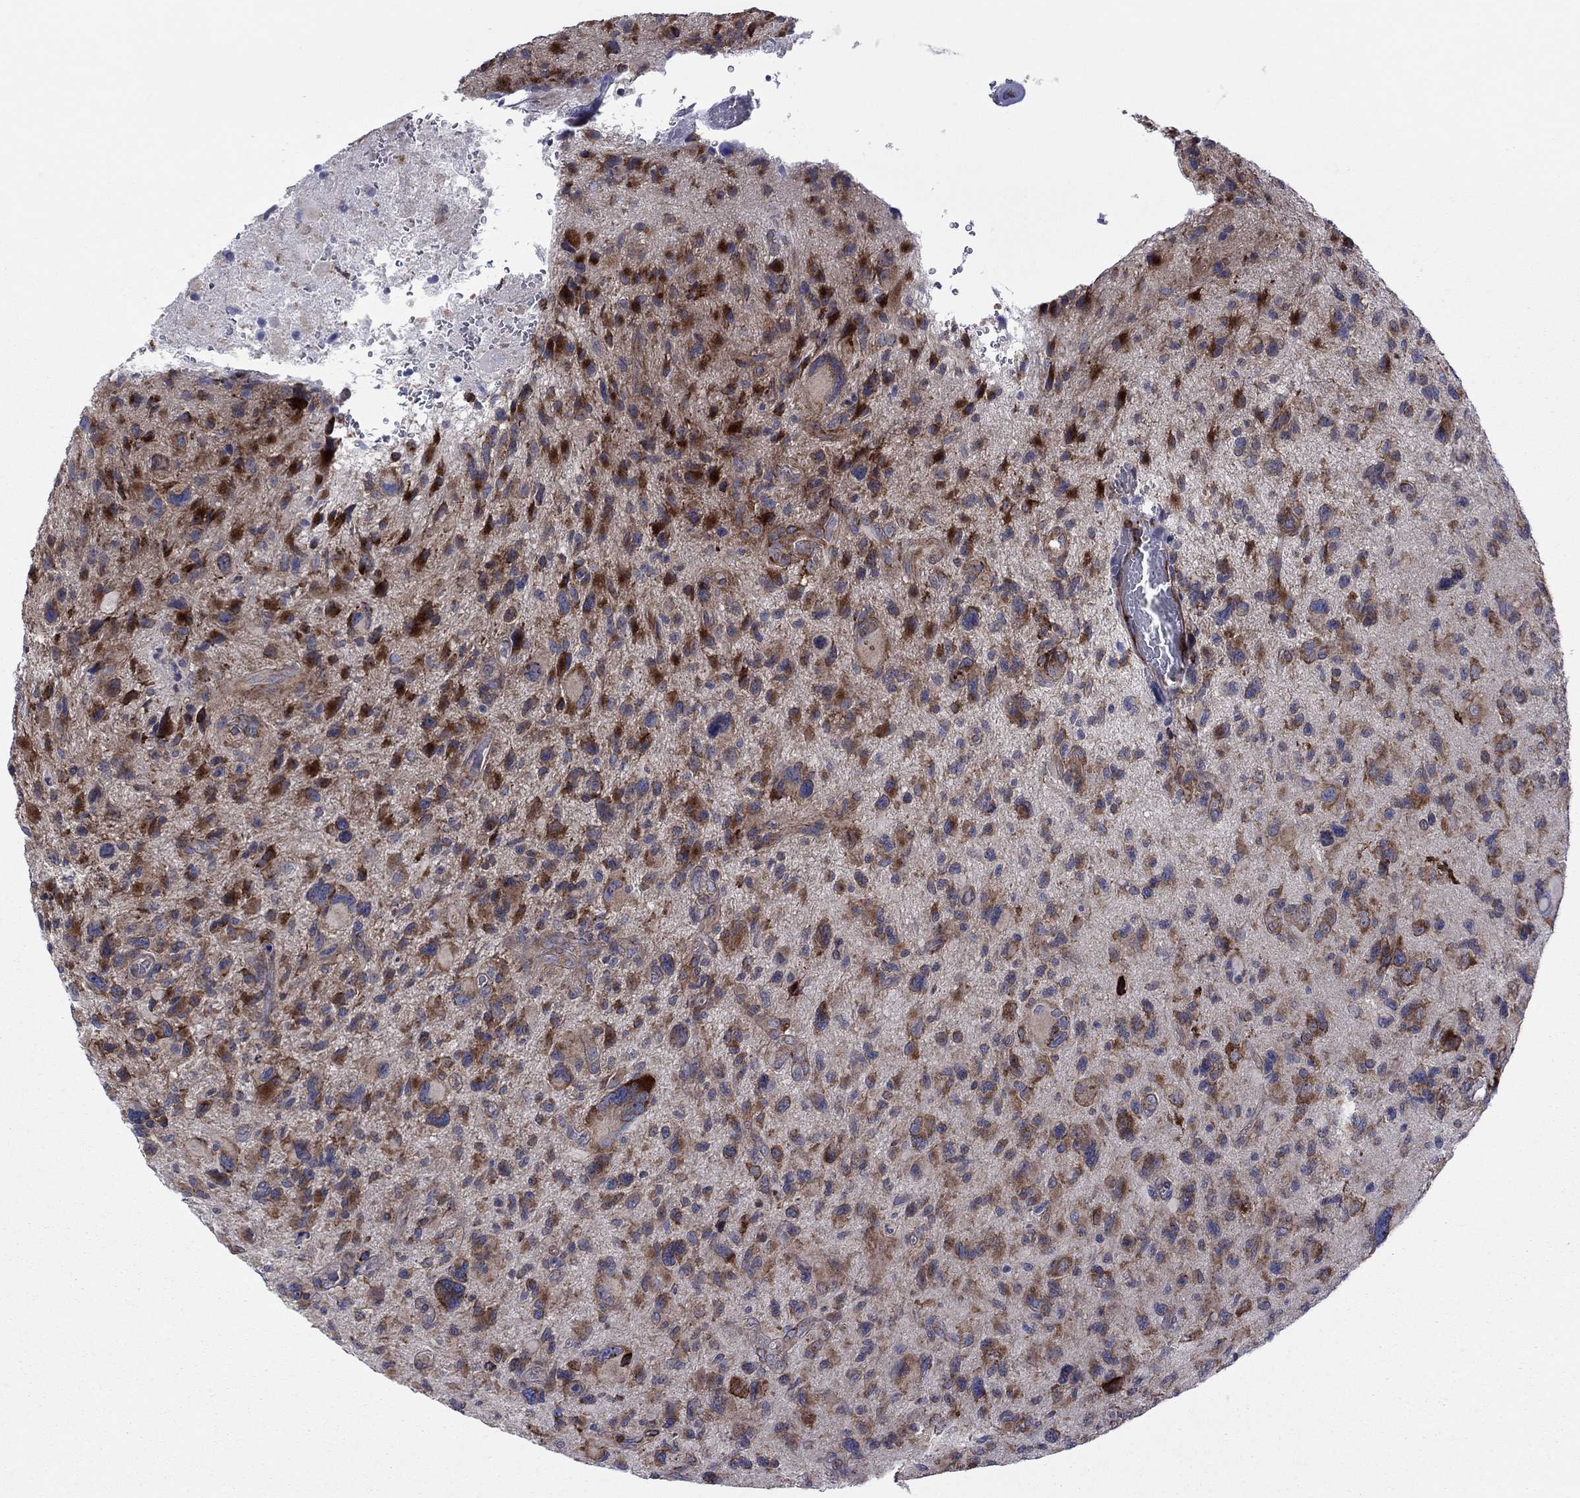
{"staining": {"intensity": "strong", "quantity": ">75%", "location": "cytoplasmic/membranous"}, "tissue": "glioma", "cell_type": "Tumor cells", "image_type": "cancer", "snomed": [{"axis": "morphology", "description": "Glioma, malignant, NOS"}, {"axis": "morphology", "description": "Glioma, malignant, High grade"}, {"axis": "topography", "description": "Brain"}], "caption": "Immunohistochemistry (IHC) photomicrograph of human glioma stained for a protein (brown), which reveals high levels of strong cytoplasmic/membranous staining in about >75% of tumor cells.", "gene": "GPR155", "patient": {"sex": "female", "age": 71}}